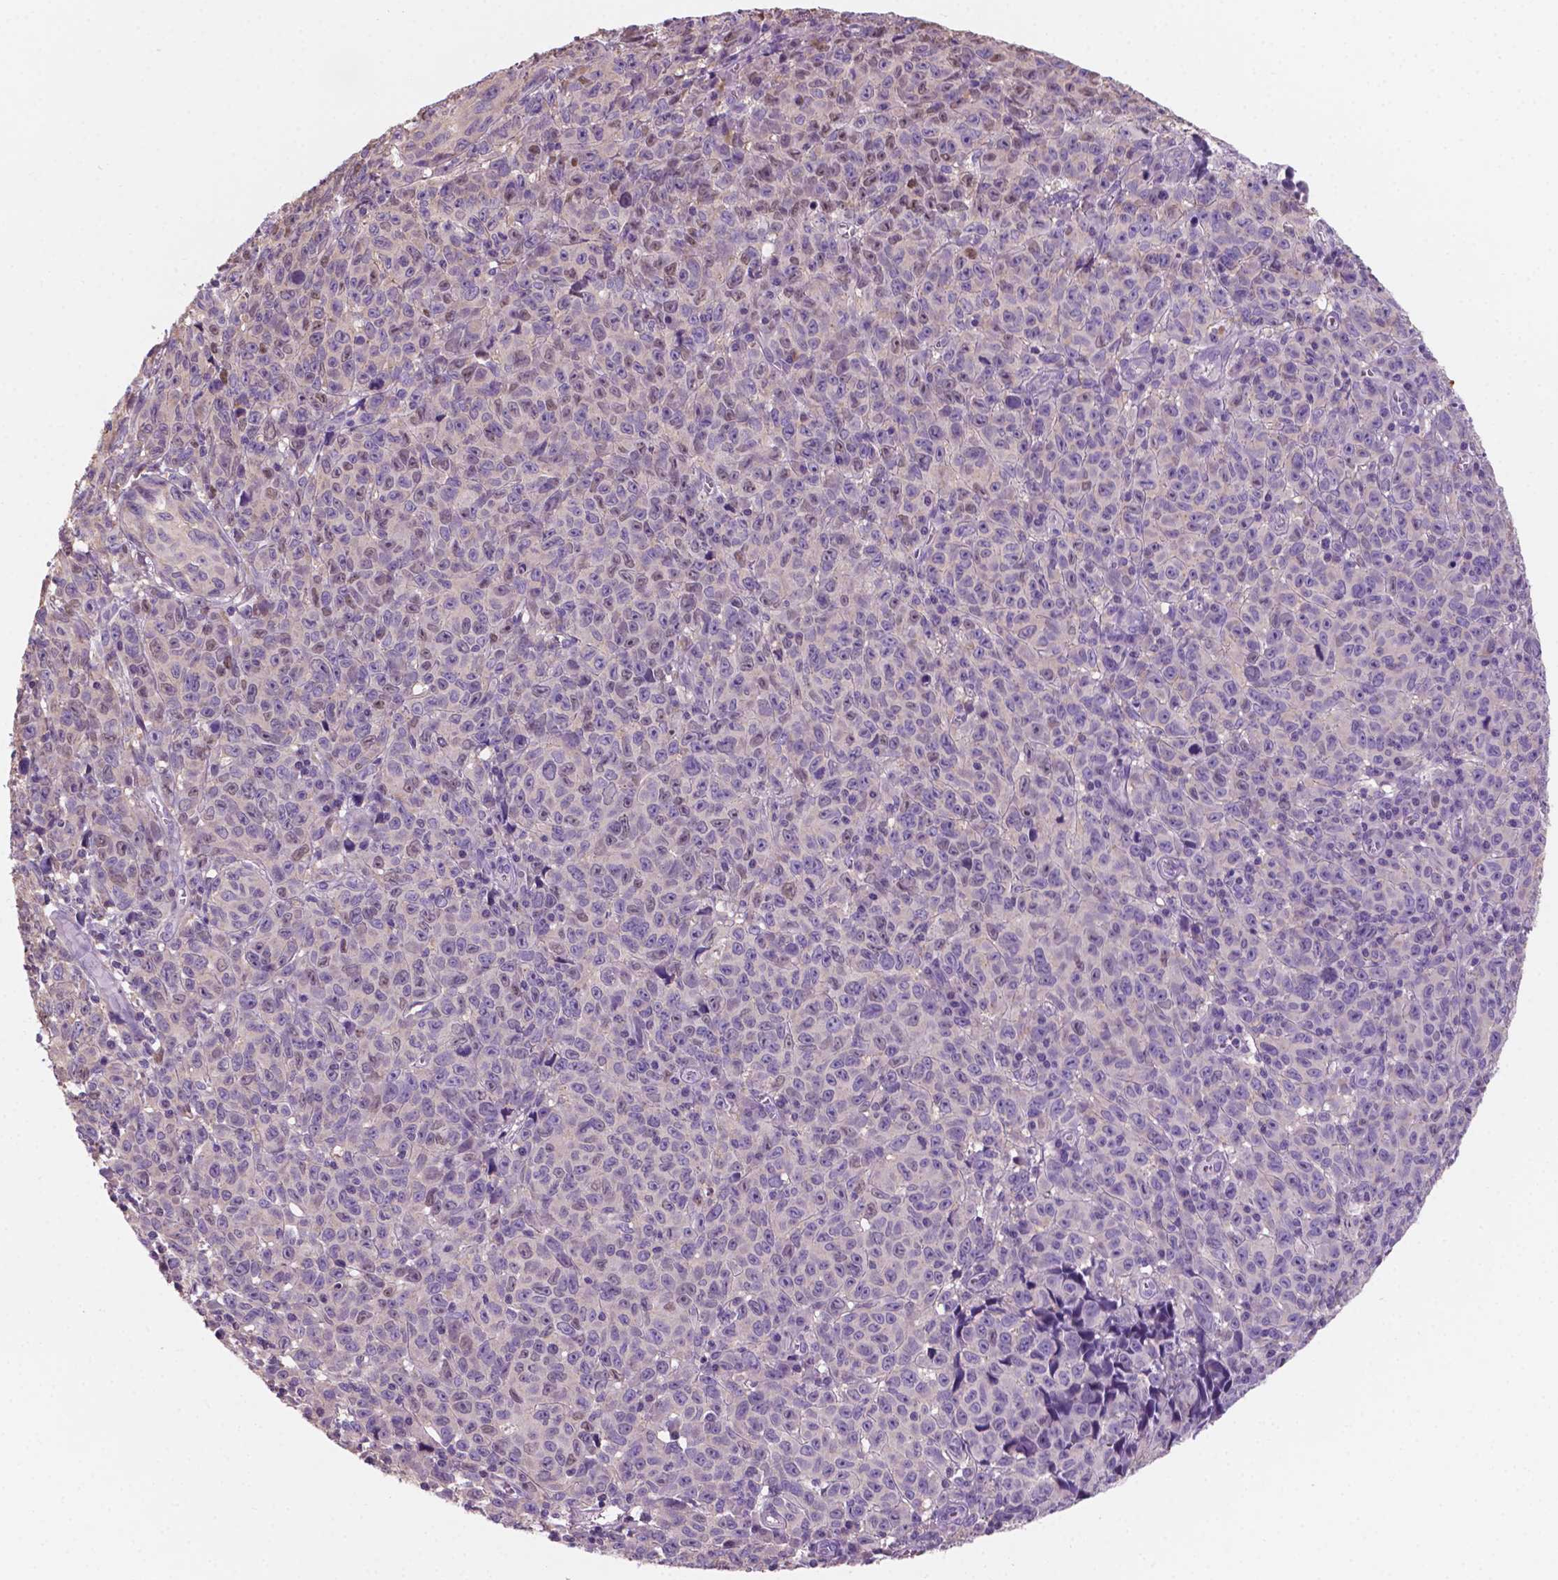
{"staining": {"intensity": "weak", "quantity": "<25%", "location": "nuclear"}, "tissue": "melanoma", "cell_type": "Tumor cells", "image_type": "cancer", "snomed": [{"axis": "morphology", "description": "Malignant melanoma, NOS"}, {"axis": "topography", "description": "Vulva, labia, clitoris and Bartholin´s gland, NO"}], "caption": "IHC of human malignant melanoma displays no expression in tumor cells.", "gene": "SBSN", "patient": {"sex": "female", "age": 75}}